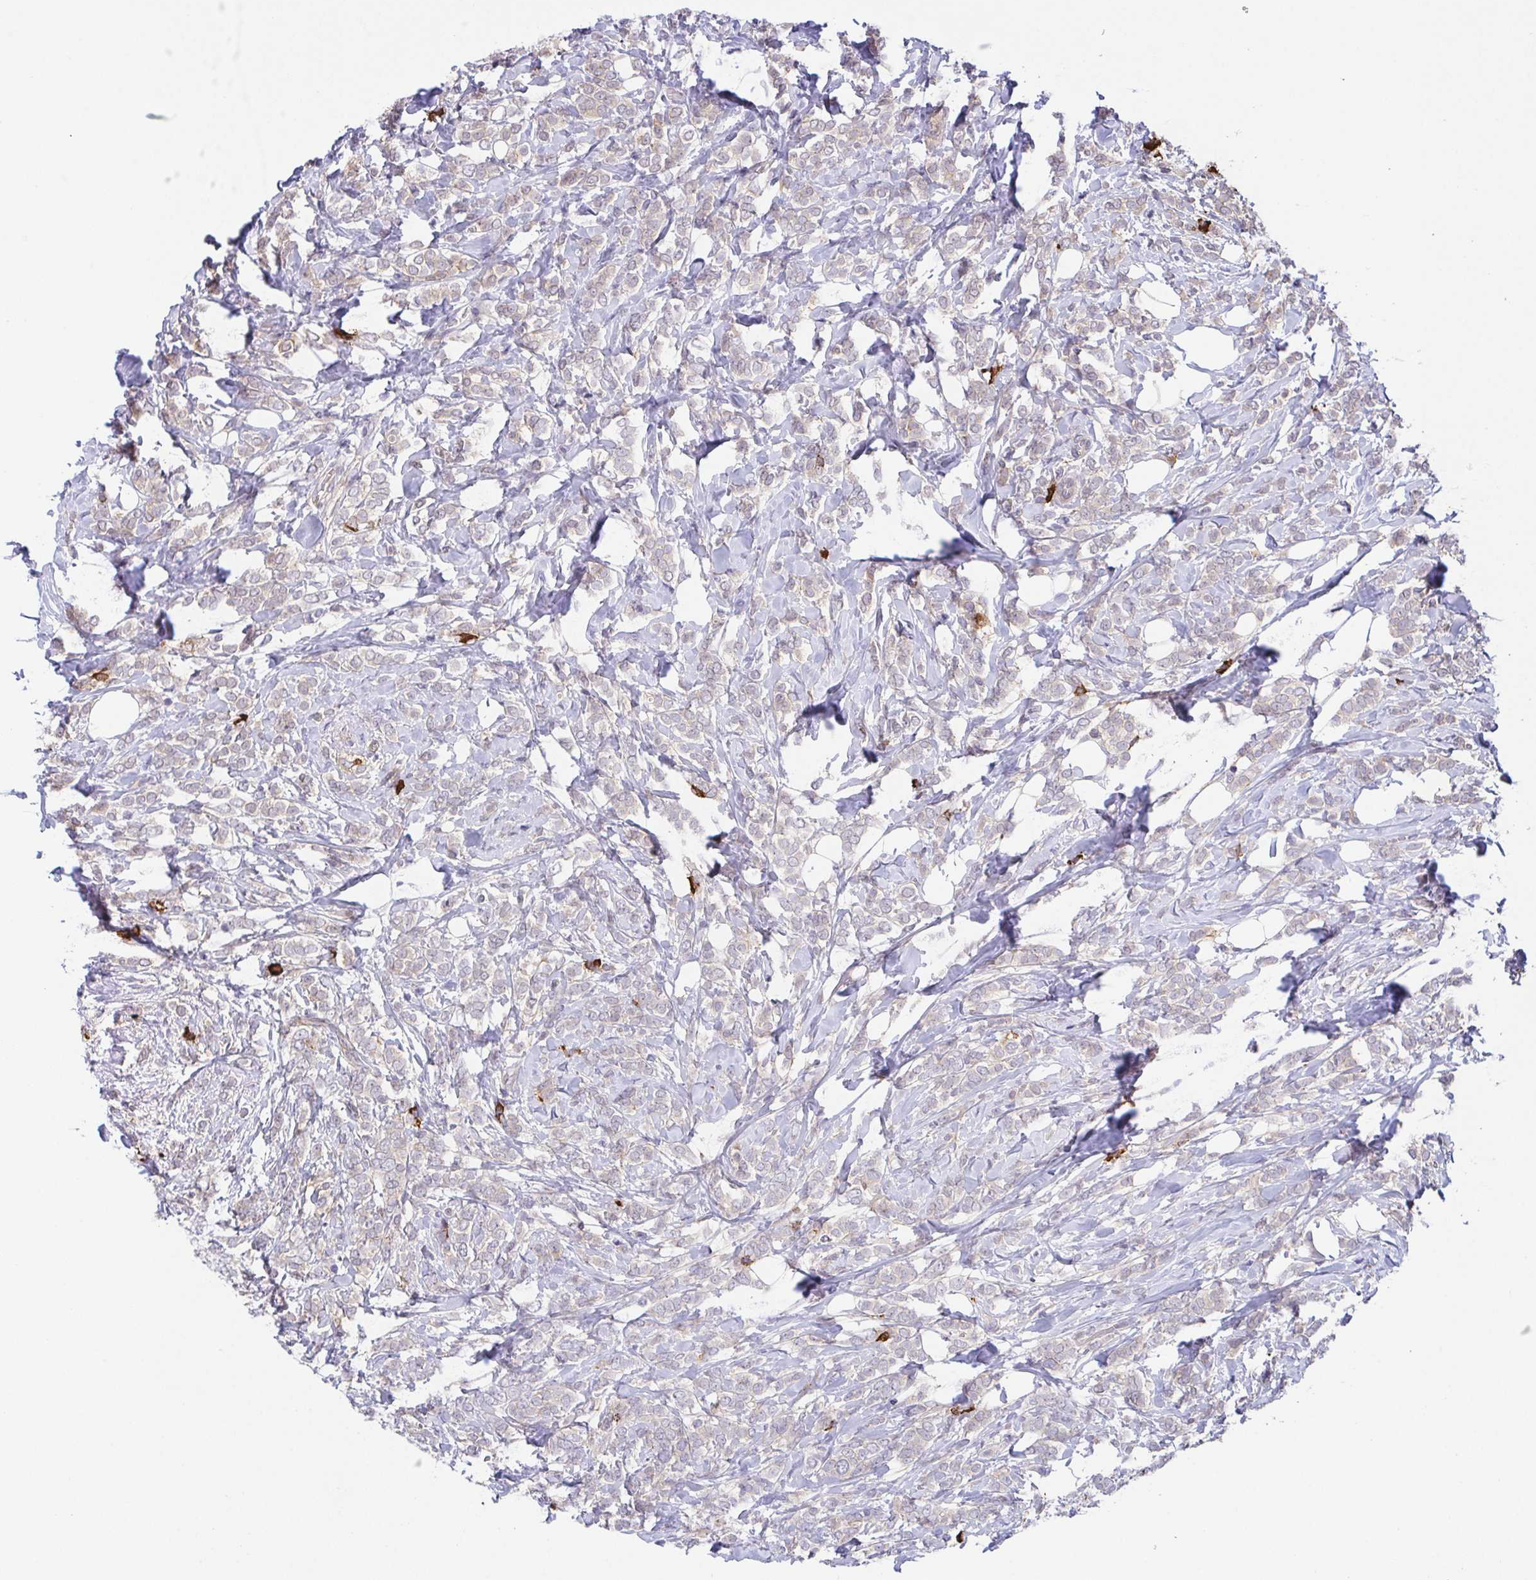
{"staining": {"intensity": "weak", "quantity": "<25%", "location": "cytoplasmic/membranous"}, "tissue": "breast cancer", "cell_type": "Tumor cells", "image_type": "cancer", "snomed": [{"axis": "morphology", "description": "Lobular carcinoma"}, {"axis": "topography", "description": "Breast"}], "caption": "This photomicrograph is of breast cancer (lobular carcinoma) stained with IHC to label a protein in brown with the nuclei are counter-stained blue. There is no staining in tumor cells. (IHC, brightfield microscopy, high magnification).", "gene": "PREPL", "patient": {"sex": "female", "age": 49}}